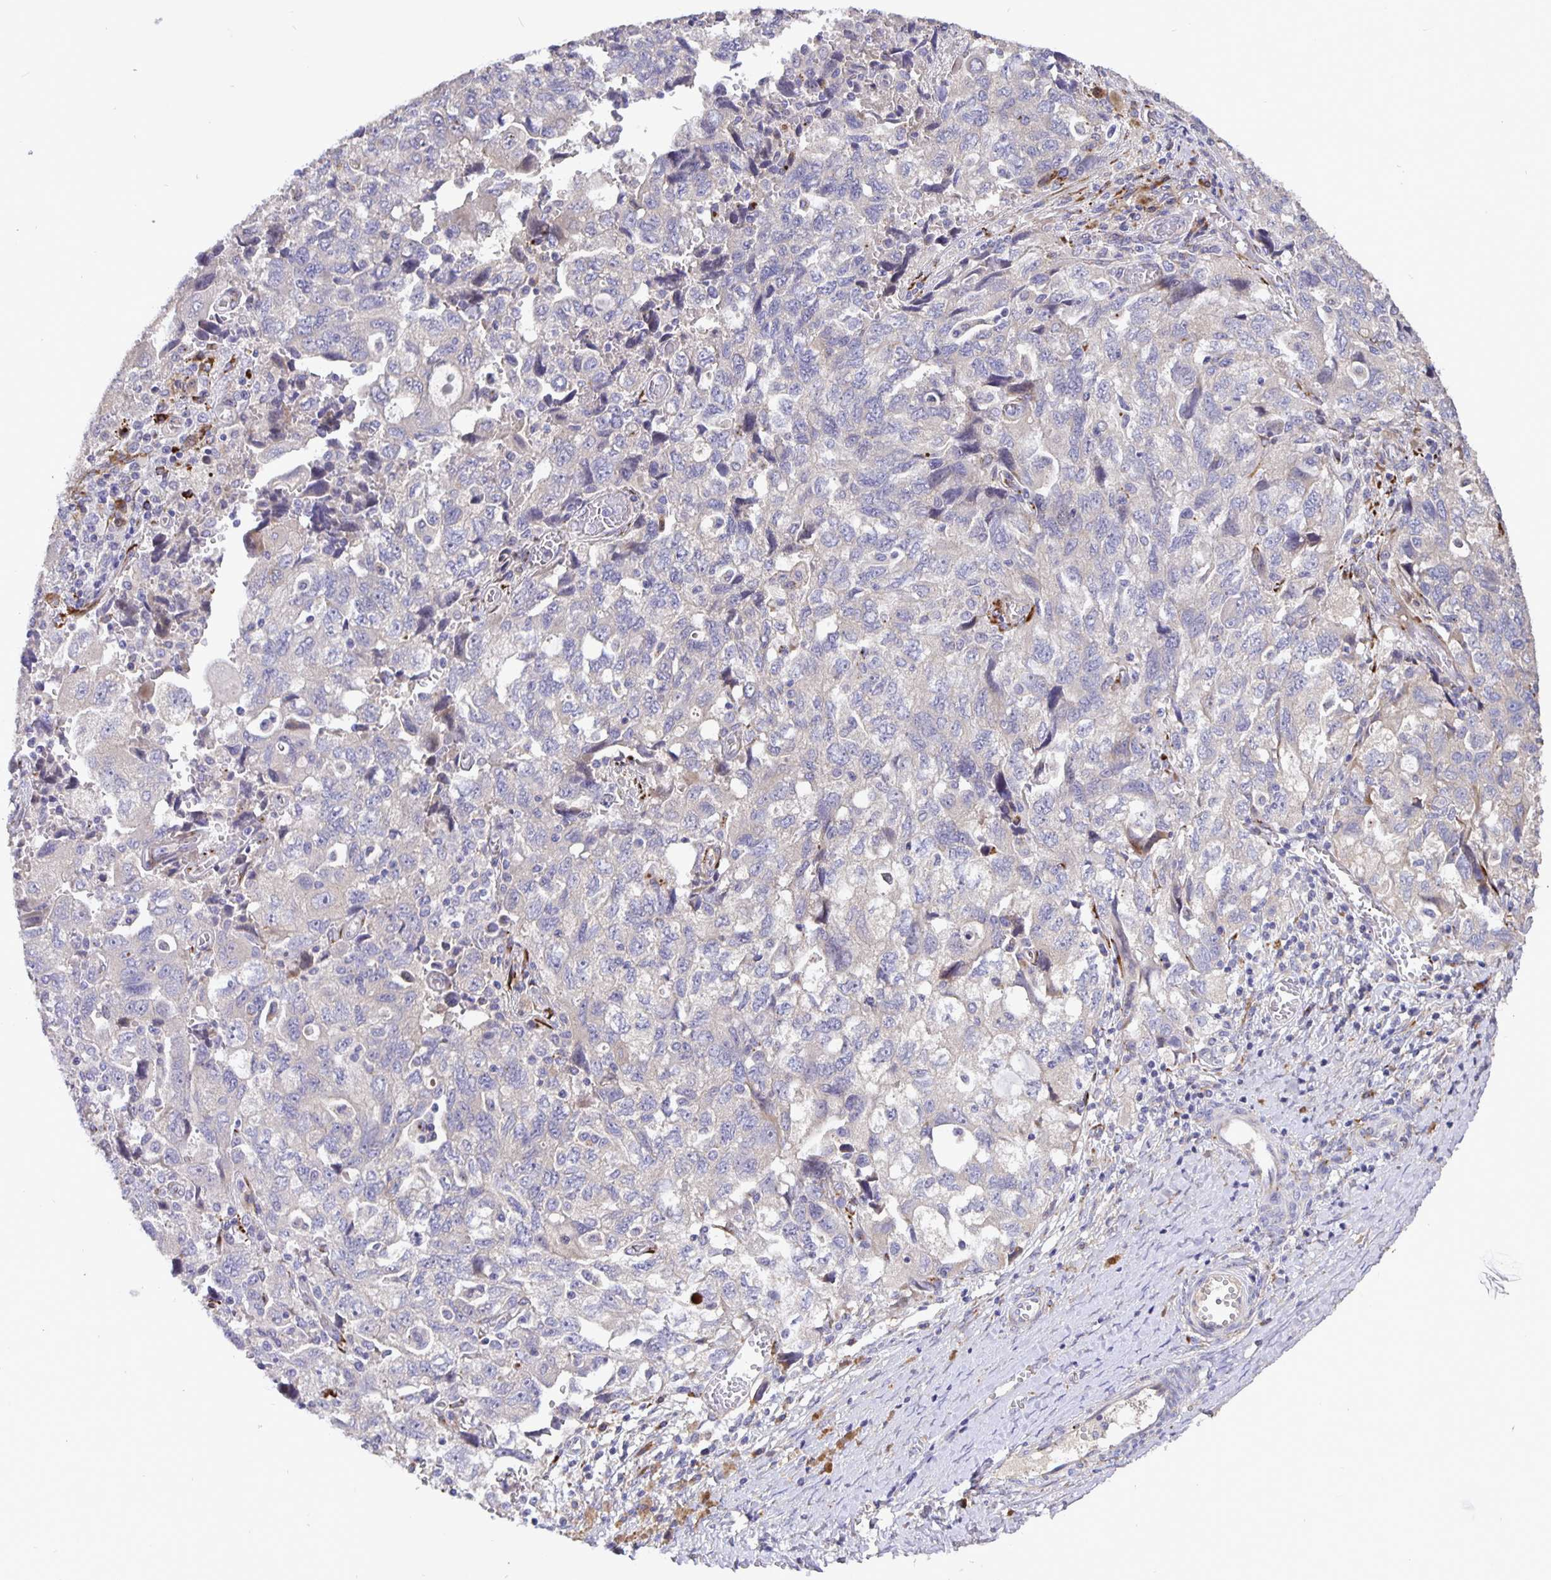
{"staining": {"intensity": "negative", "quantity": "none", "location": "none"}, "tissue": "ovarian cancer", "cell_type": "Tumor cells", "image_type": "cancer", "snomed": [{"axis": "morphology", "description": "Carcinoma, NOS"}, {"axis": "morphology", "description": "Cystadenocarcinoma, serous, NOS"}, {"axis": "topography", "description": "Ovary"}], "caption": "Ovarian cancer was stained to show a protein in brown. There is no significant staining in tumor cells.", "gene": "EML6", "patient": {"sex": "female", "age": 69}}